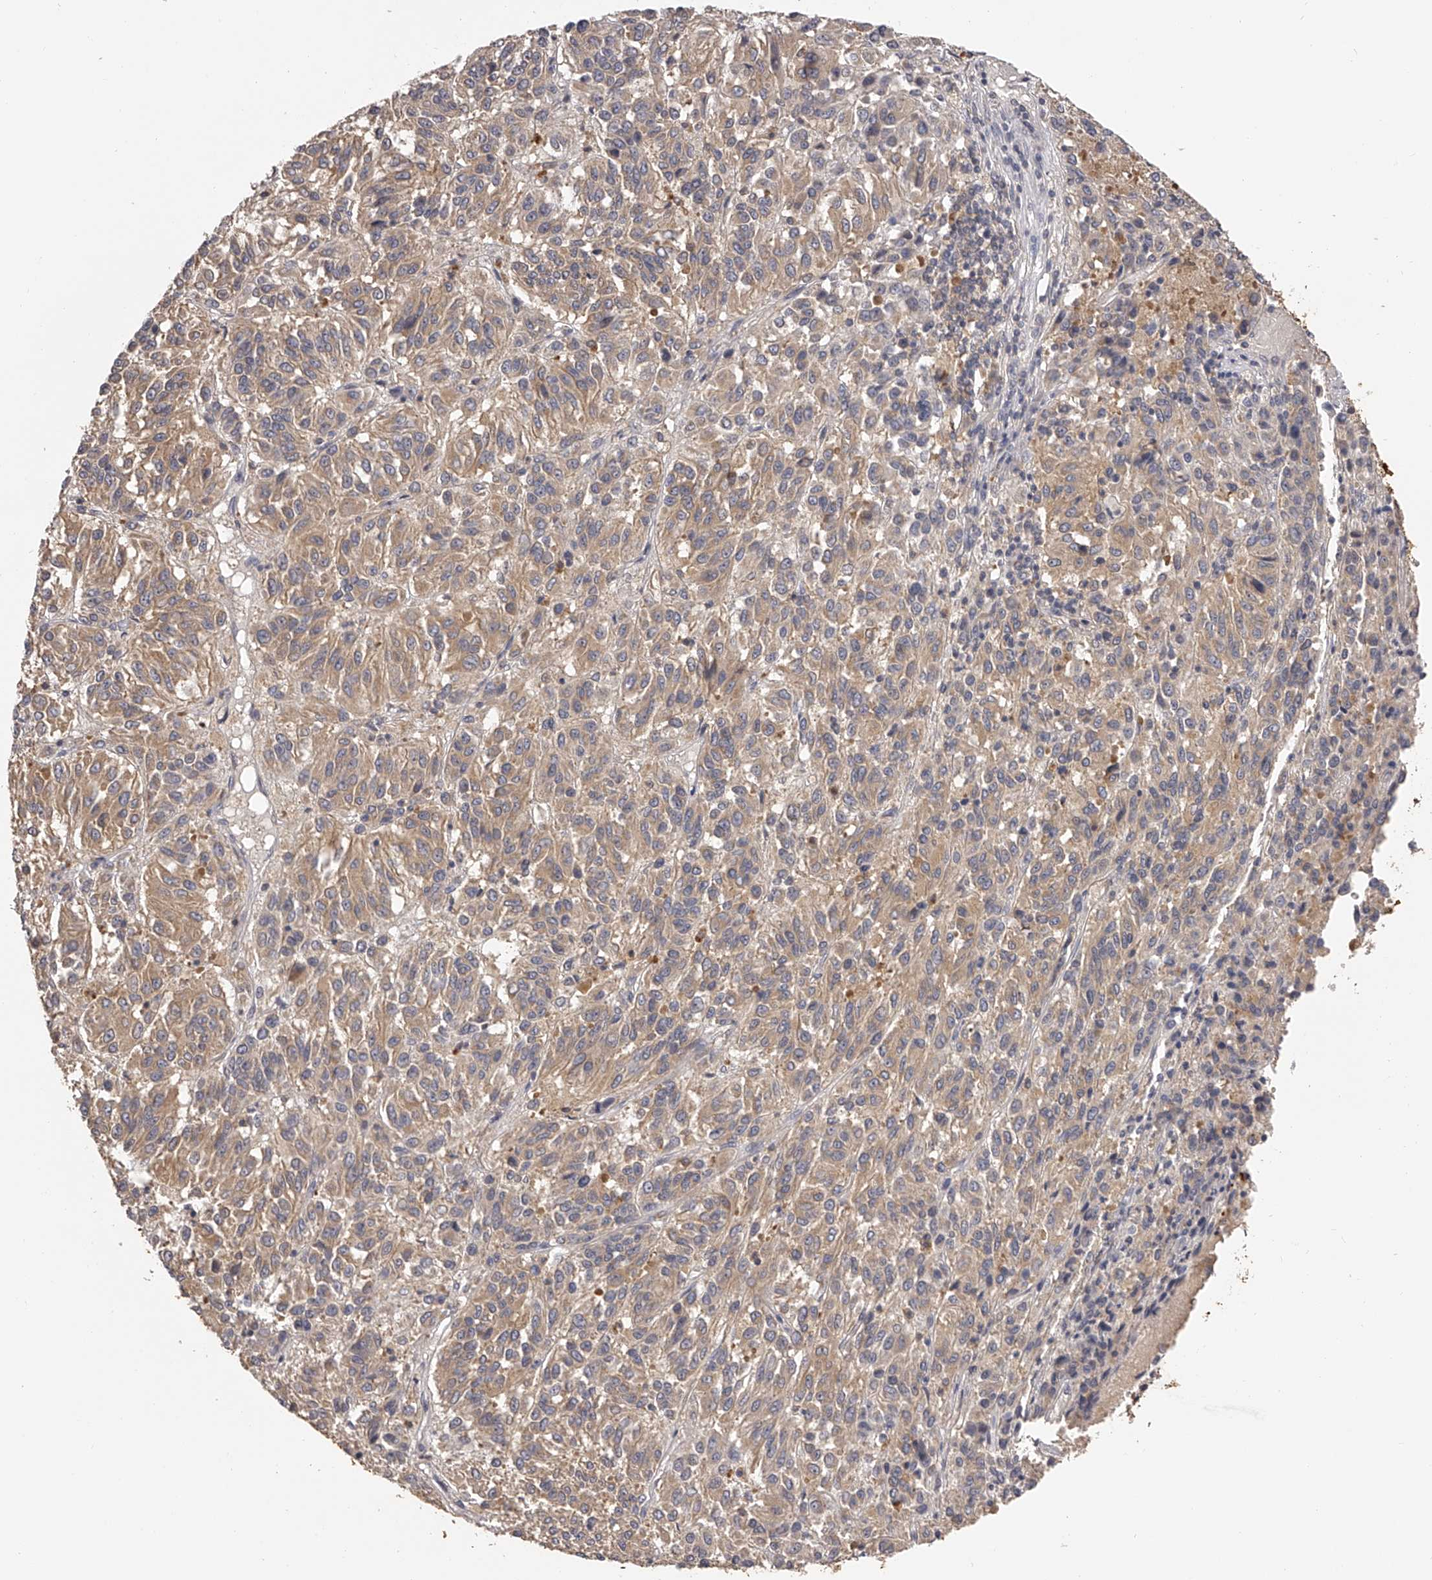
{"staining": {"intensity": "weak", "quantity": ">75%", "location": "cytoplasmic/membranous"}, "tissue": "melanoma", "cell_type": "Tumor cells", "image_type": "cancer", "snomed": [{"axis": "morphology", "description": "Malignant melanoma, Metastatic site"}, {"axis": "topography", "description": "Lung"}], "caption": "Melanoma was stained to show a protein in brown. There is low levels of weak cytoplasmic/membranous expression in approximately >75% of tumor cells.", "gene": "TNN", "patient": {"sex": "male", "age": 64}}